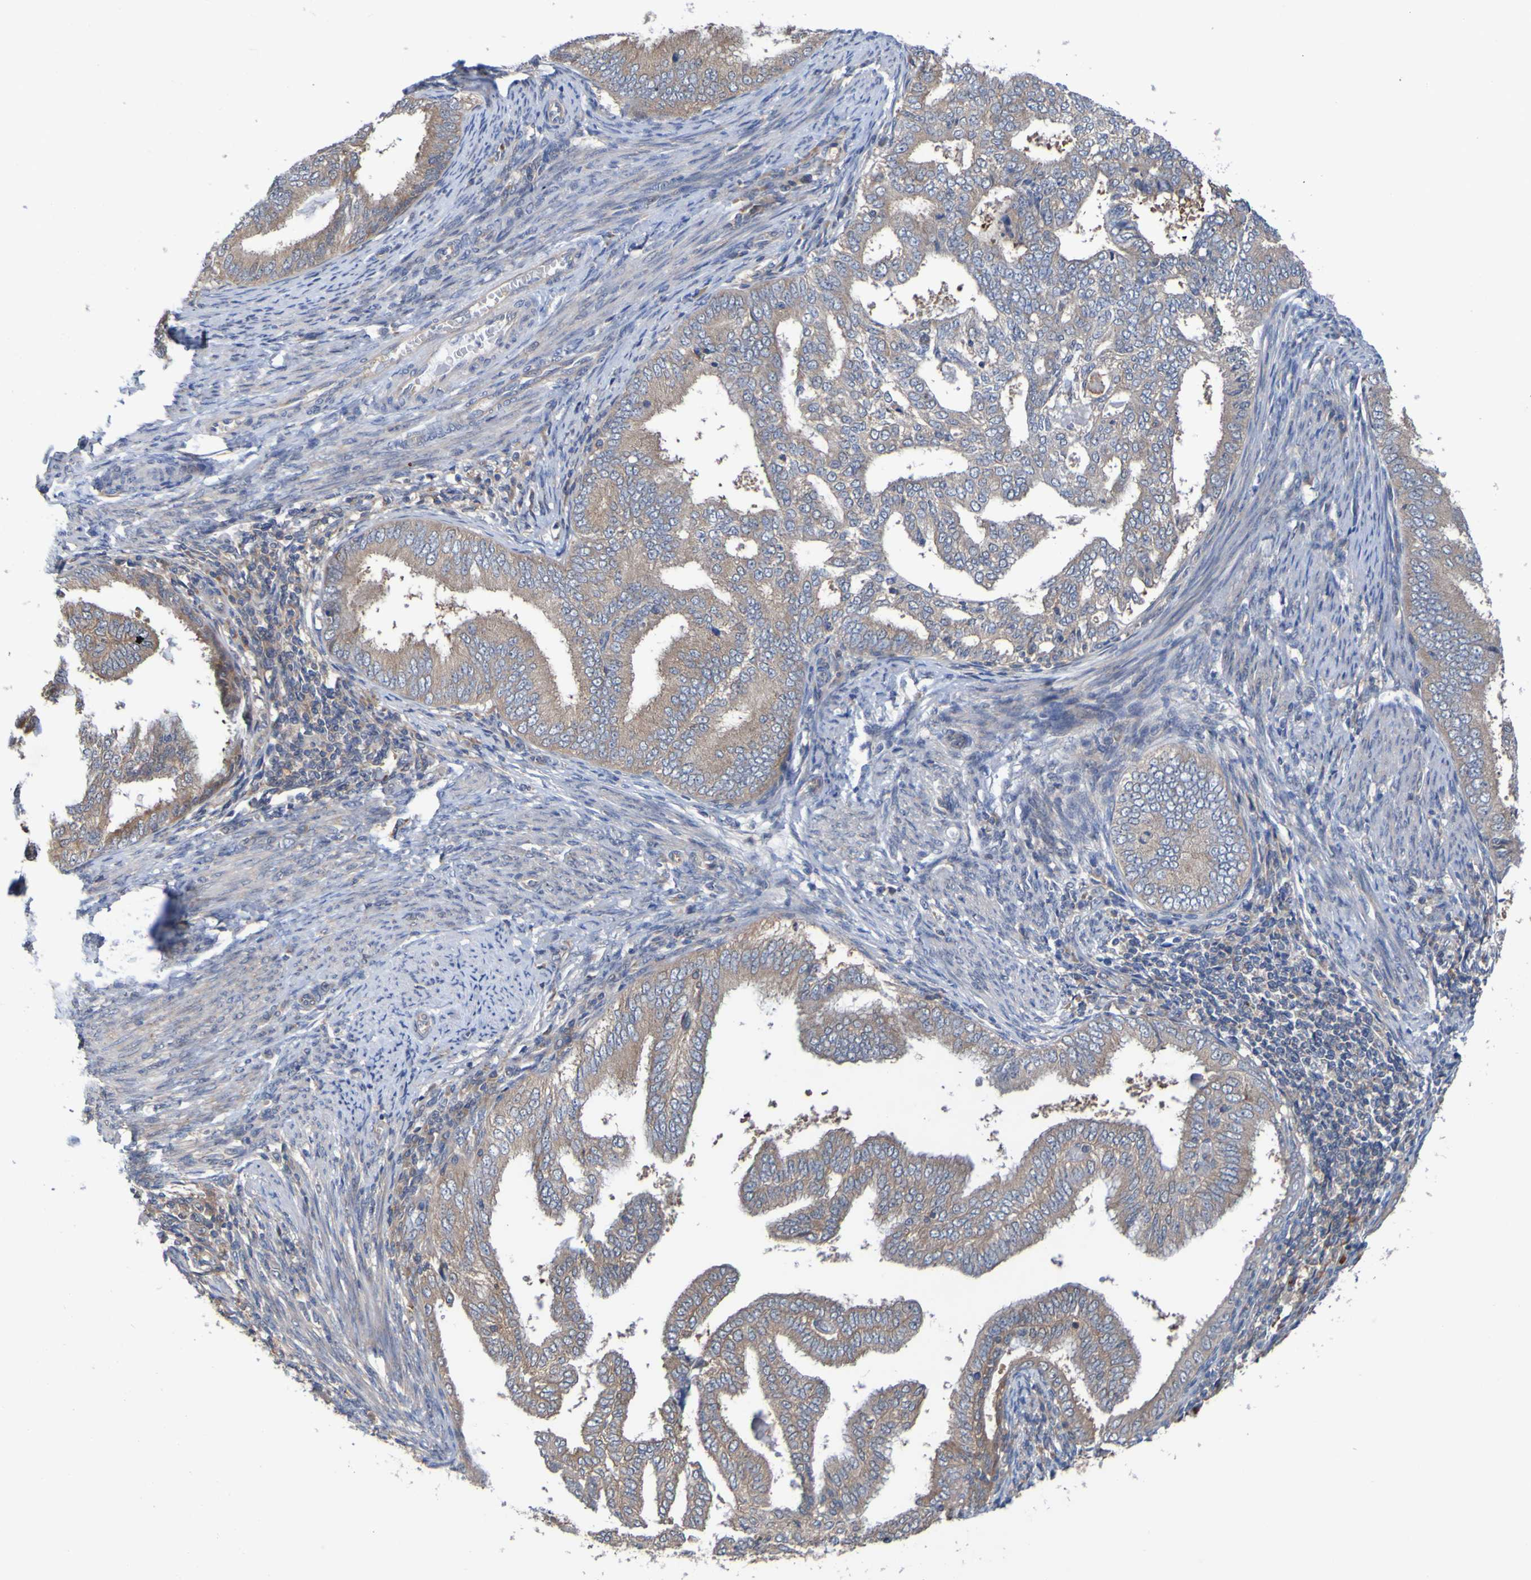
{"staining": {"intensity": "moderate", "quantity": ">75%", "location": "cytoplasmic/membranous"}, "tissue": "endometrial cancer", "cell_type": "Tumor cells", "image_type": "cancer", "snomed": [{"axis": "morphology", "description": "Adenocarcinoma, NOS"}, {"axis": "topography", "description": "Endometrium"}], "caption": "A brown stain highlights moderate cytoplasmic/membranous positivity of a protein in adenocarcinoma (endometrial) tumor cells.", "gene": "SDK1", "patient": {"sex": "female", "age": 58}}